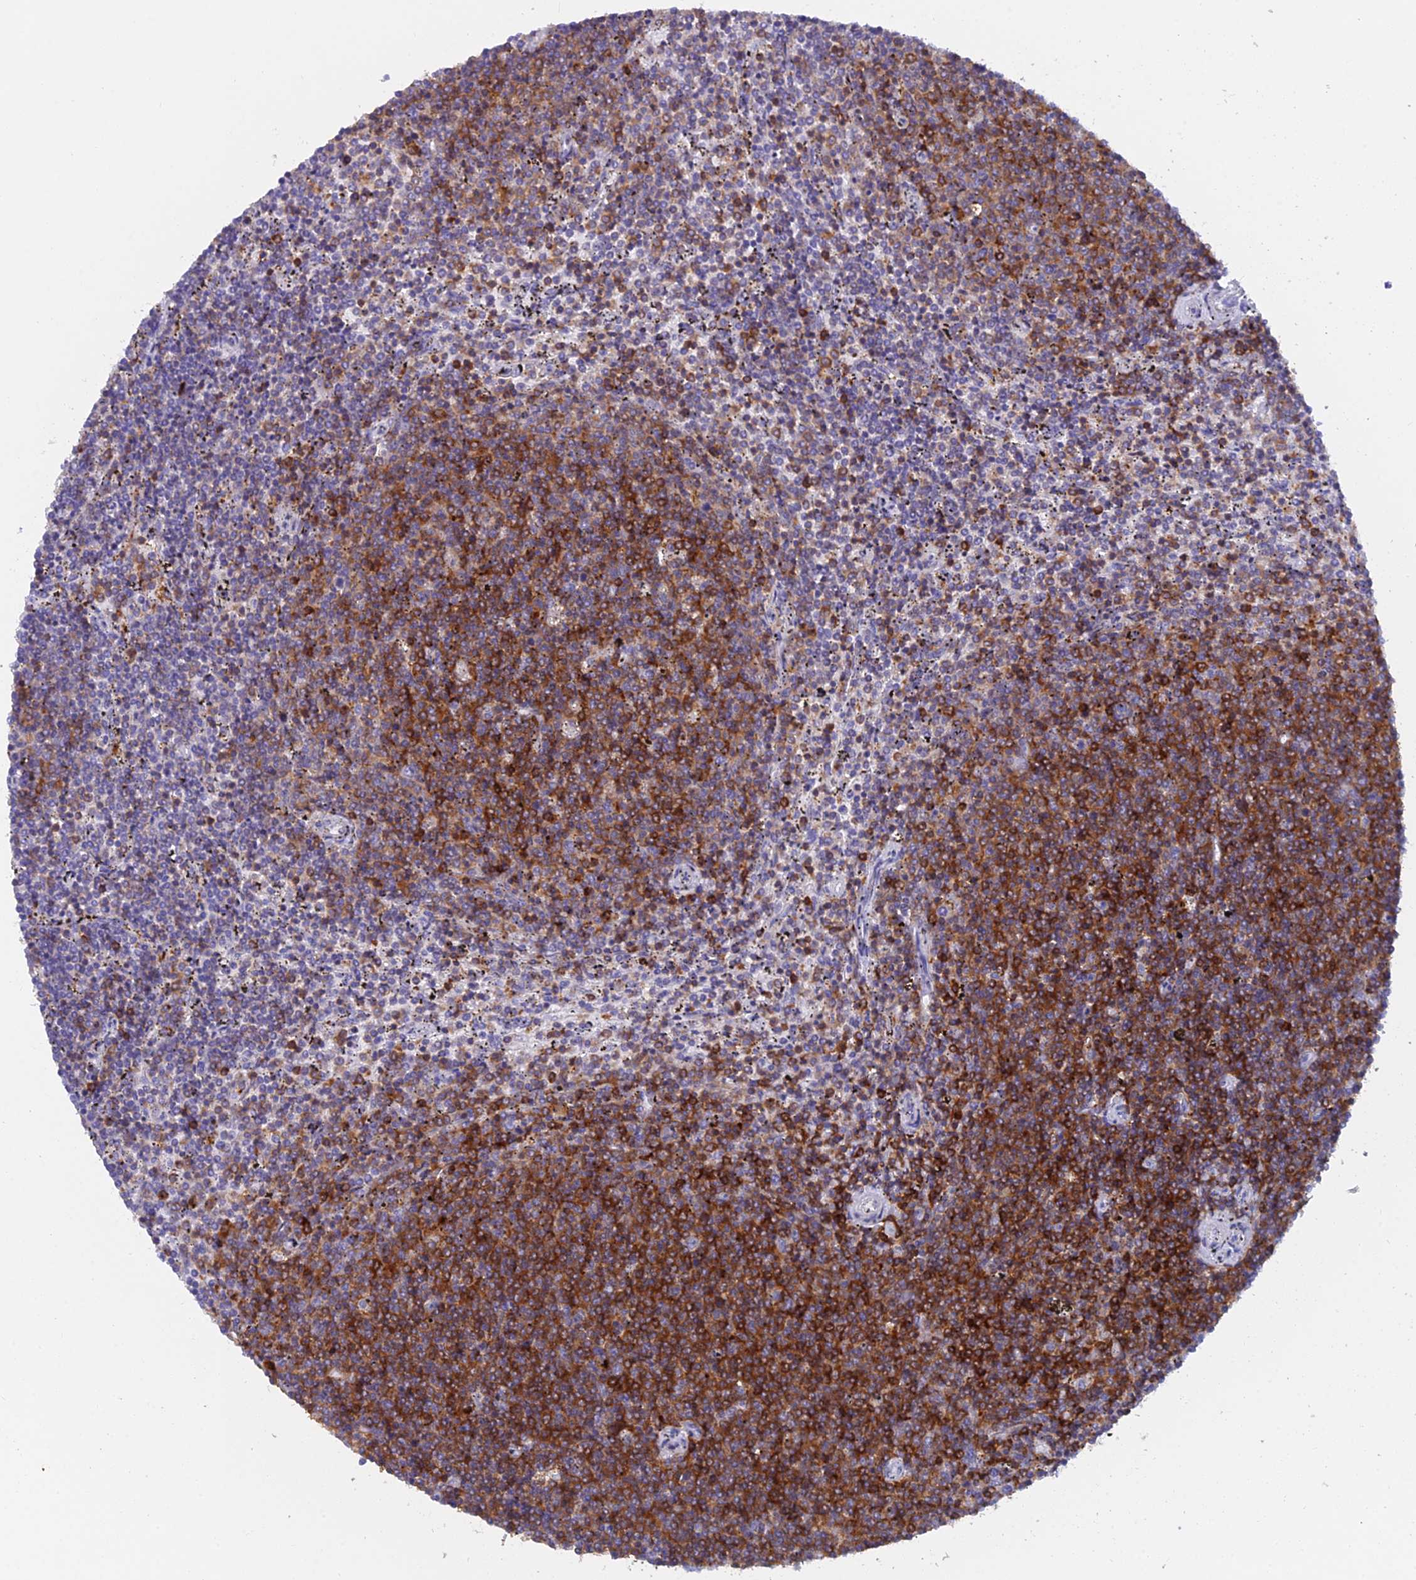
{"staining": {"intensity": "moderate", "quantity": "25%-75%", "location": "cytoplasmic/membranous"}, "tissue": "lymphoma", "cell_type": "Tumor cells", "image_type": "cancer", "snomed": [{"axis": "morphology", "description": "Malignant lymphoma, non-Hodgkin's type, Low grade"}, {"axis": "topography", "description": "Spleen"}], "caption": "An image showing moderate cytoplasmic/membranous staining in approximately 25%-75% of tumor cells in low-grade malignant lymphoma, non-Hodgkin's type, as visualized by brown immunohistochemical staining.", "gene": "ABI3BP", "patient": {"sex": "female", "age": 50}}